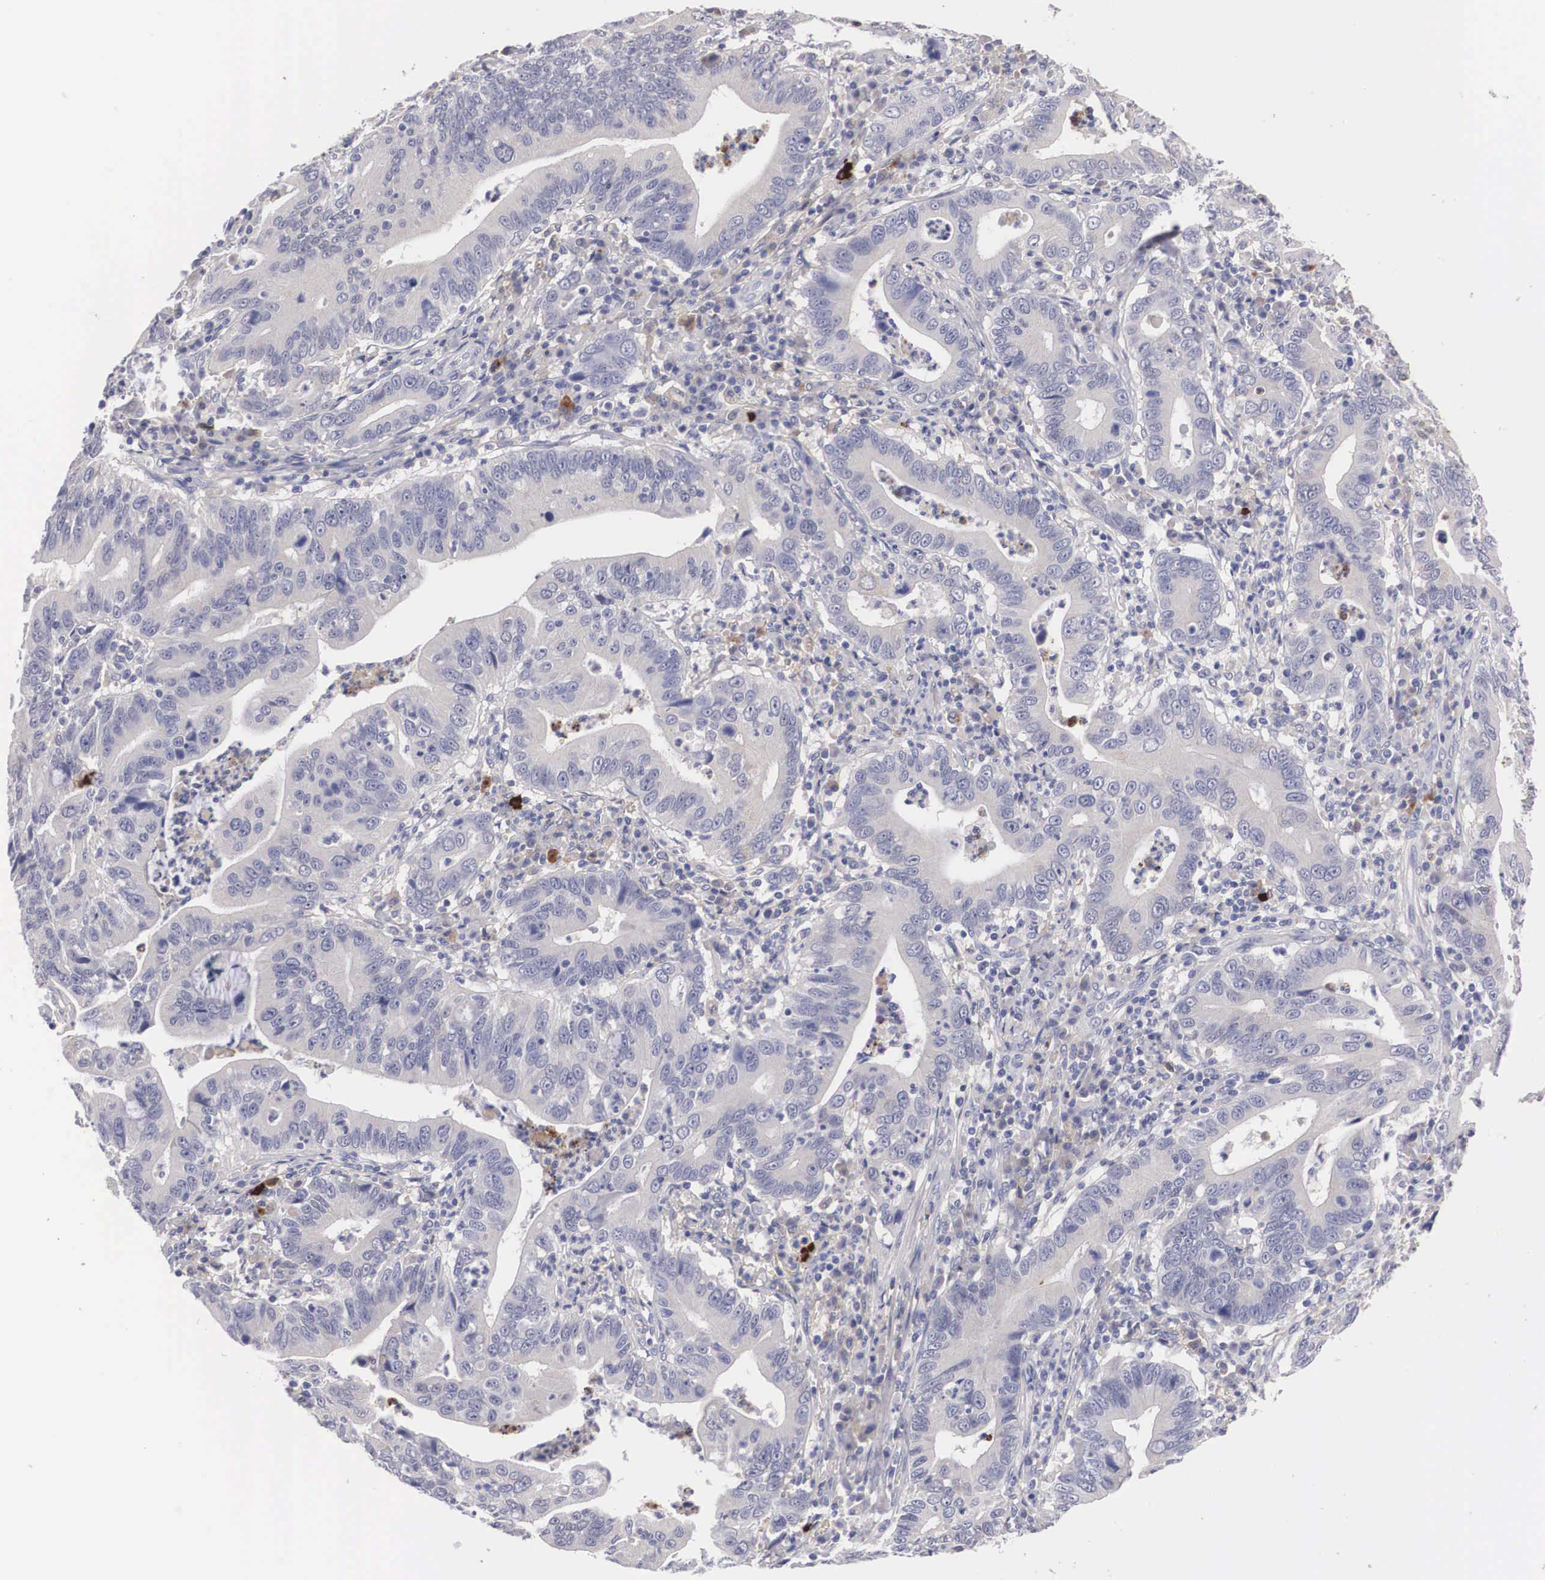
{"staining": {"intensity": "negative", "quantity": "none", "location": "none"}, "tissue": "stomach cancer", "cell_type": "Tumor cells", "image_type": "cancer", "snomed": [{"axis": "morphology", "description": "Adenocarcinoma, NOS"}, {"axis": "topography", "description": "Stomach, upper"}], "caption": "Immunohistochemistry (IHC) of stomach cancer reveals no expression in tumor cells. (DAB (3,3'-diaminobenzidine) immunohistochemistry (IHC) visualized using brightfield microscopy, high magnification).", "gene": "ABHD4", "patient": {"sex": "male", "age": 63}}